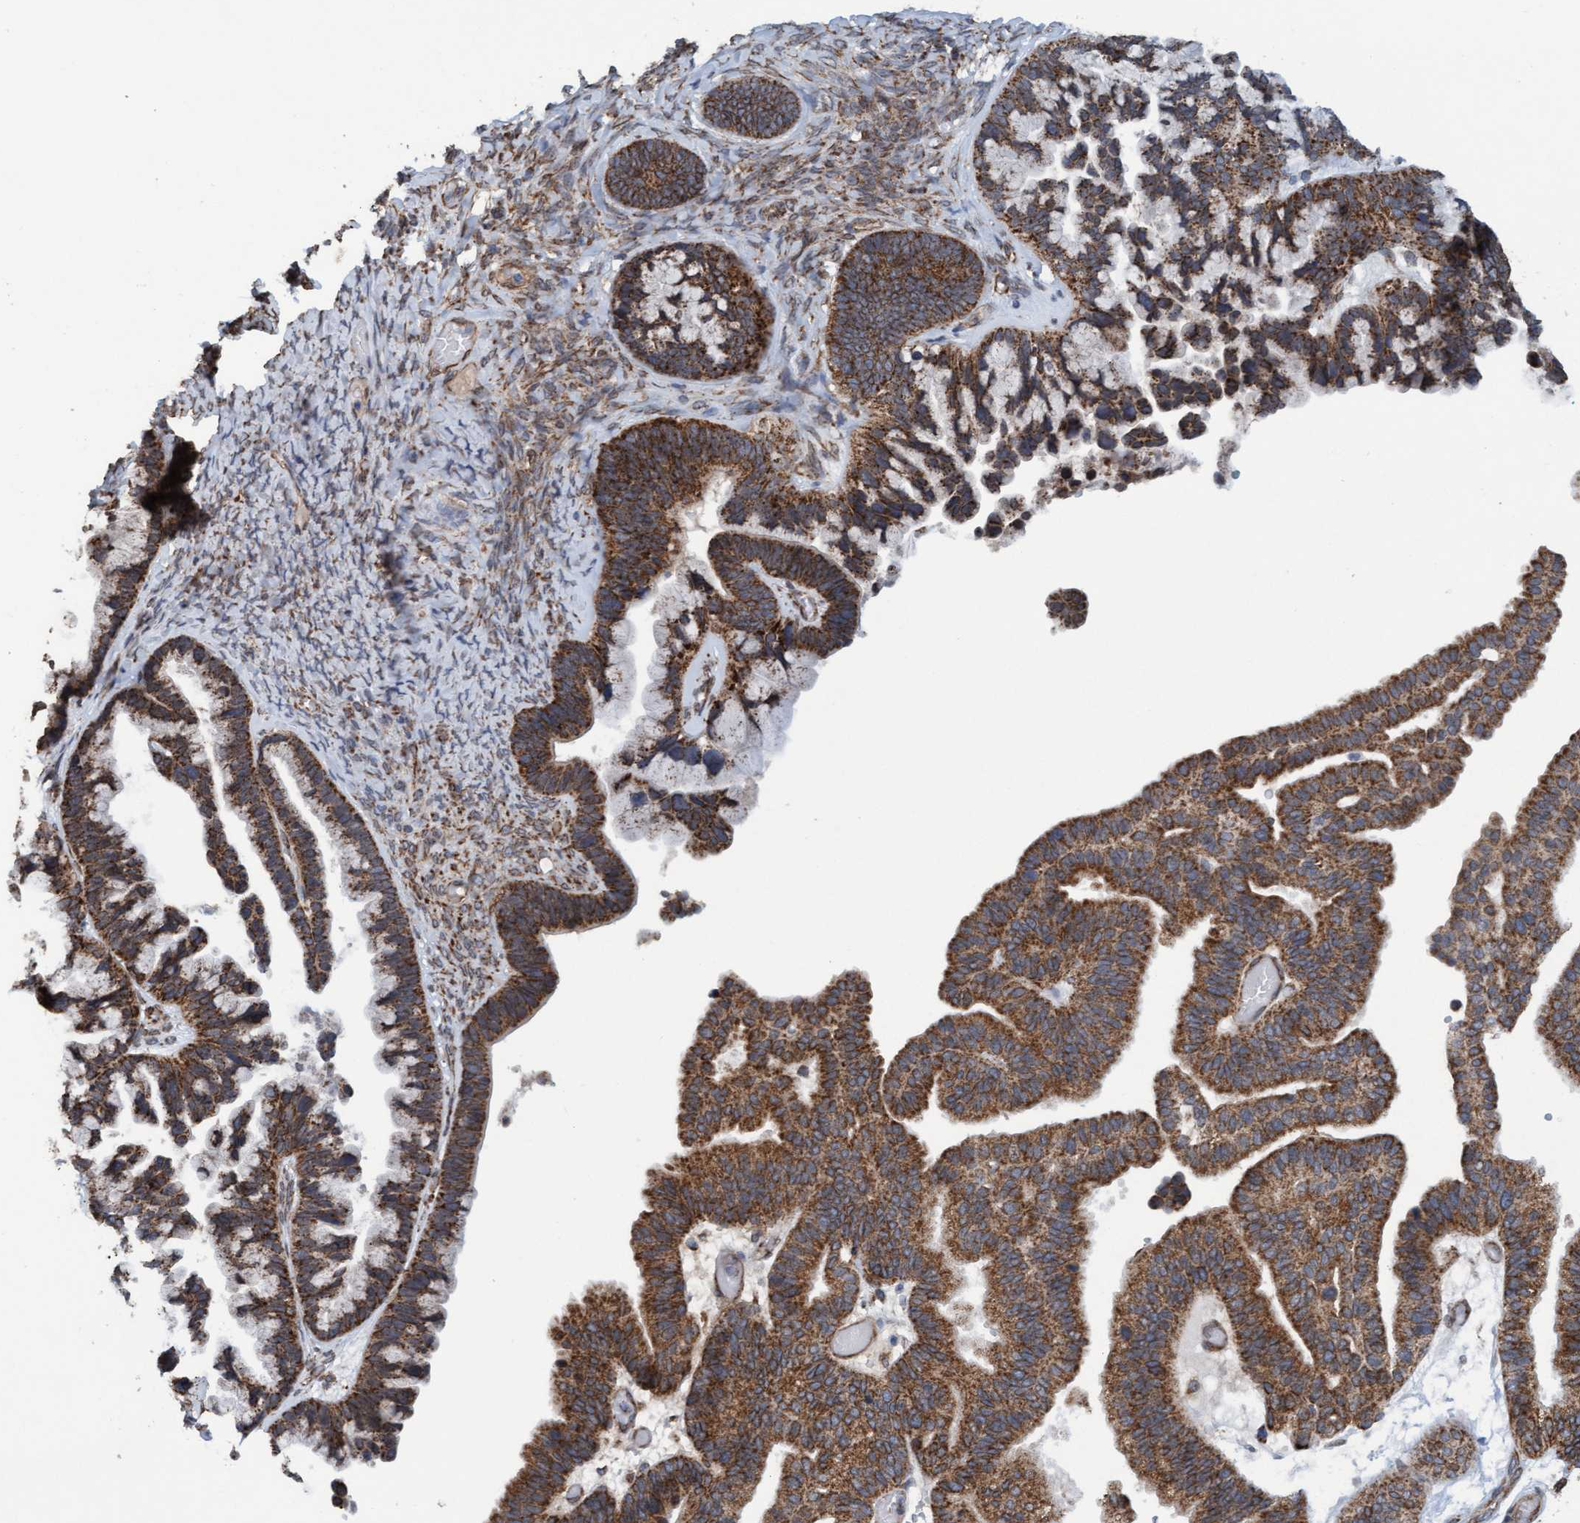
{"staining": {"intensity": "strong", "quantity": ">75%", "location": "cytoplasmic/membranous"}, "tissue": "ovarian cancer", "cell_type": "Tumor cells", "image_type": "cancer", "snomed": [{"axis": "morphology", "description": "Cystadenocarcinoma, serous, NOS"}, {"axis": "topography", "description": "Ovary"}], "caption": "DAB (3,3'-diaminobenzidine) immunohistochemical staining of ovarian cancer (serous cystadenocarcinoma) reveals strong cytoplasmic/membranous protein expression in approximately >75% of tumor cells.", "gene": "MRPS23", "patient": {"sex": "female", "age": 56}}